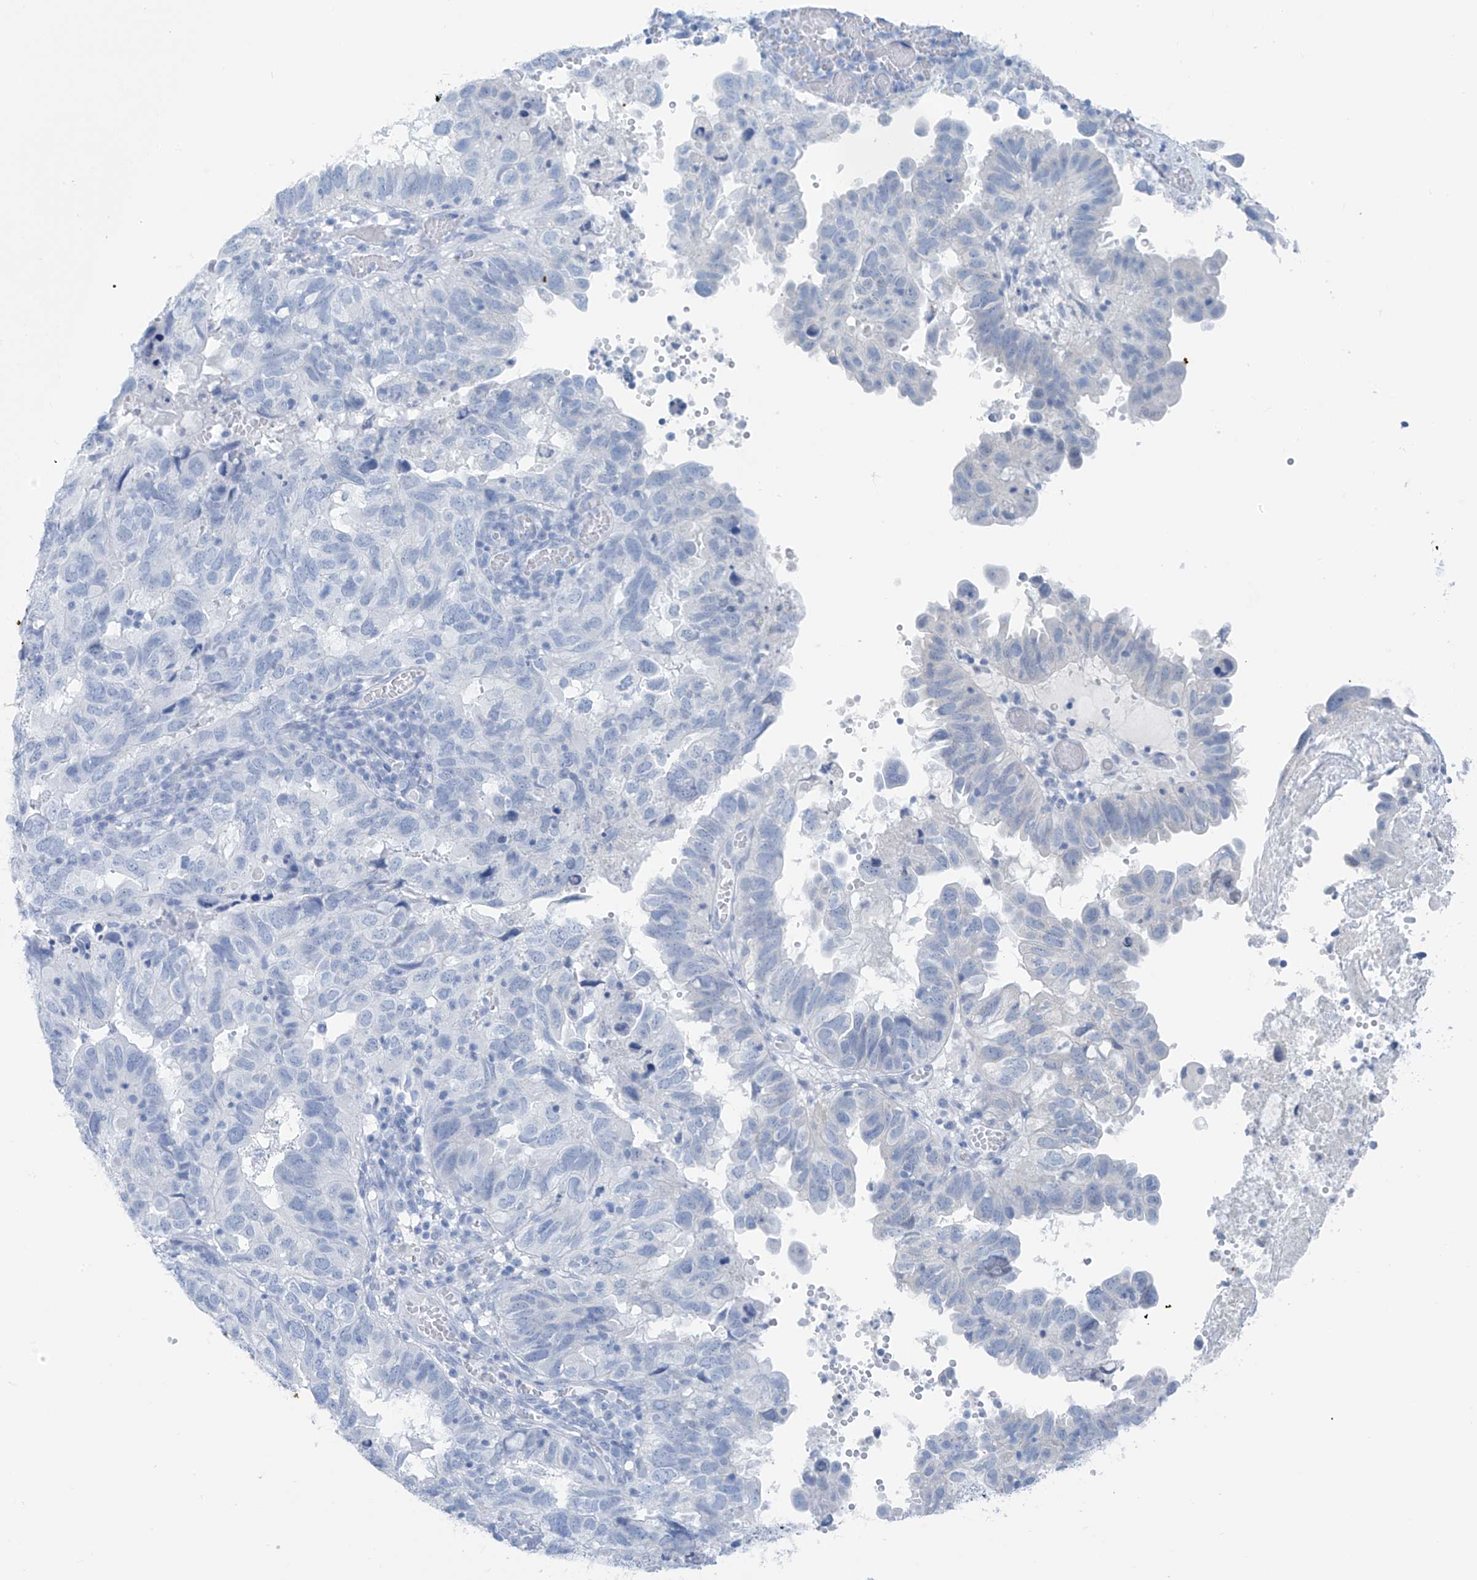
{"staining": {"intensity": "negative", "quantity": "none", "location": "none"}, "tissue": "endometrial cancer", "cell_type": "Tumor cells", "image_type": "cancer", "snomed": [{"axis": "morphology", "description": "Adenocarcinoma, NOS"}, {"axis": "topography", "description": "Uterus"}], "caption": "A histopathology image of human endometrial cancer (adenocarcinoma) is negative for staining in tumor cells.", "gene": "CYP4V2", "patient": {"sex": "female", "age": 77}}